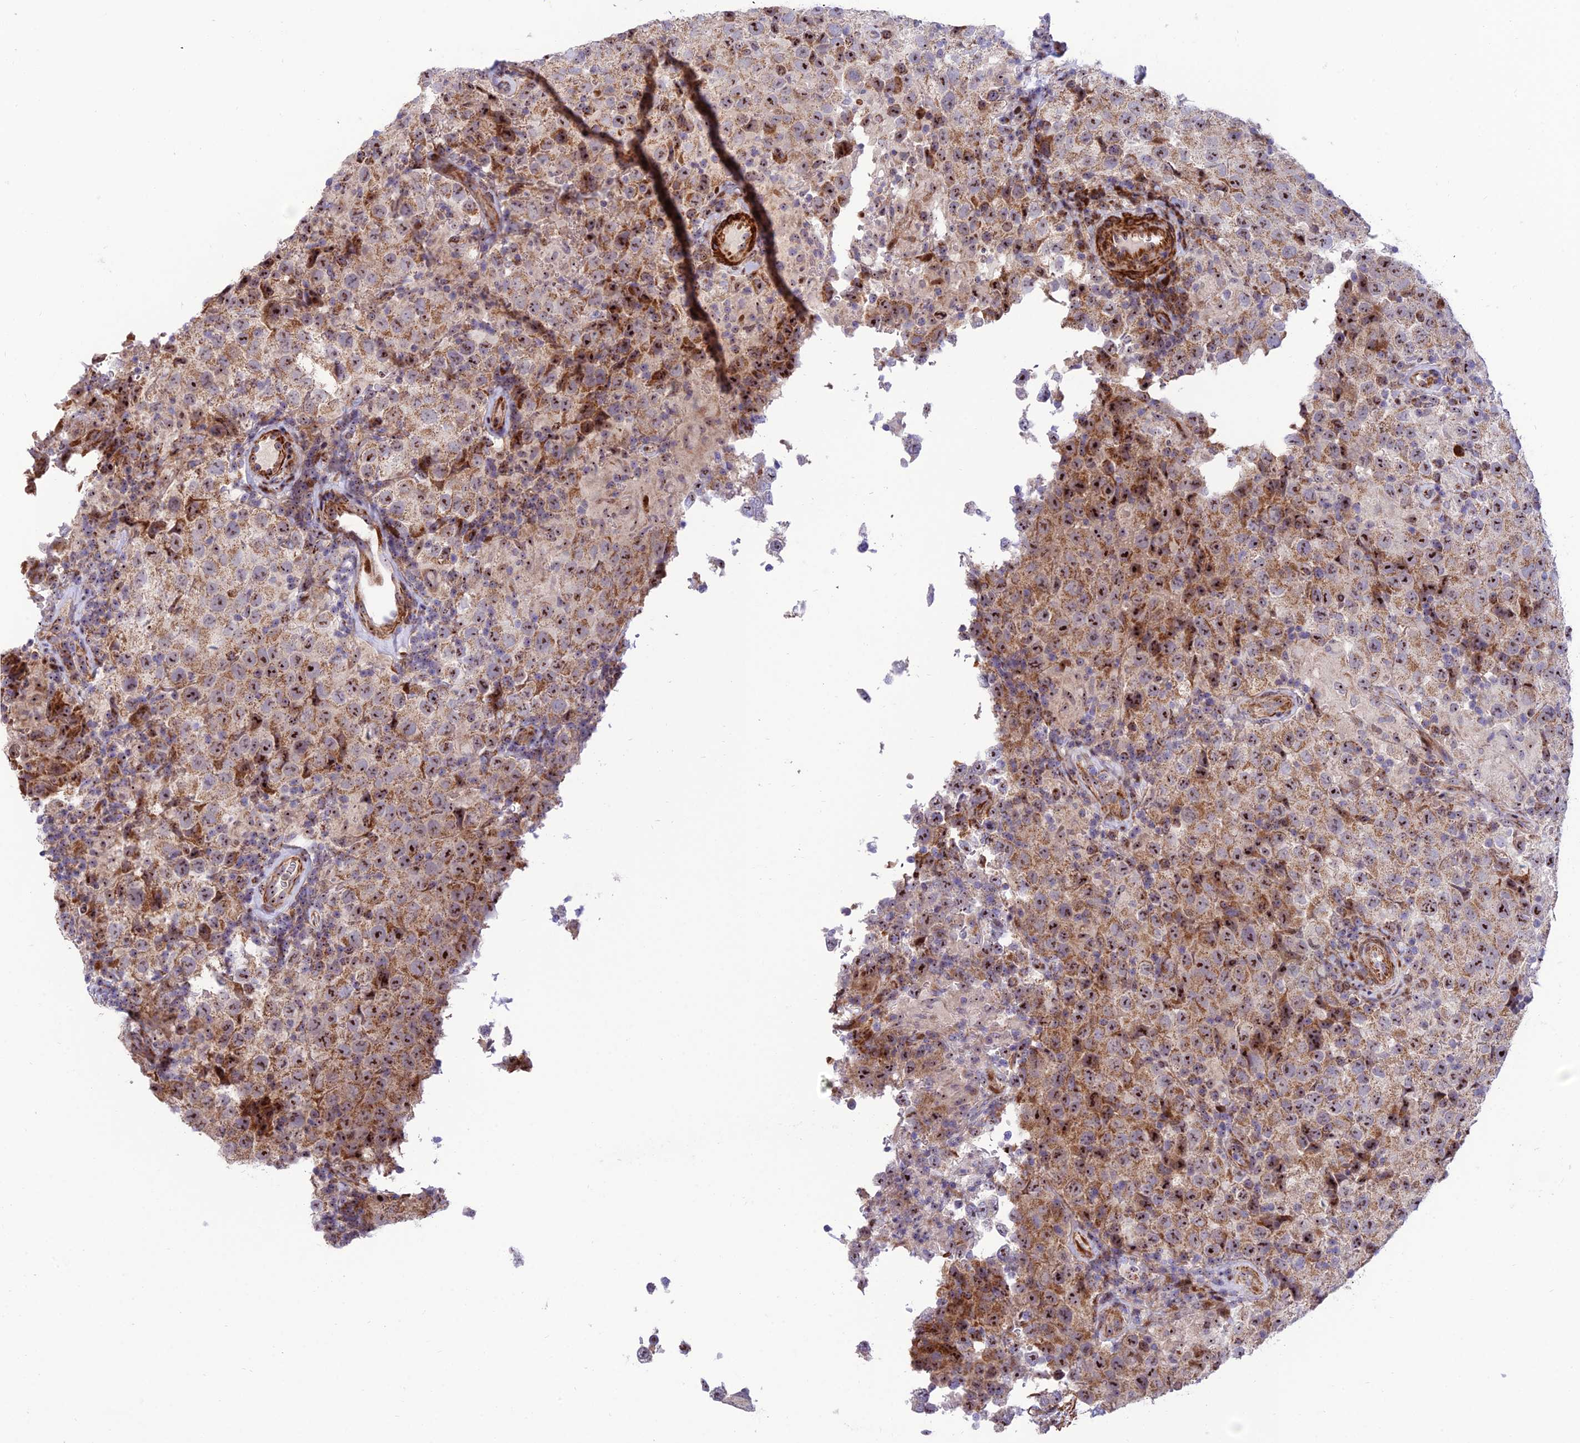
{"staining": {"intensity": "strong", "quantity": ">75%", "location": "cytoplasmic/membranous,nuclear"}, "tissue": "testis cancer", "cell_type": "Tumor cells", "image_type": "cancer", "snomed": [{"axis": "morphology", "description": "Seminoma, NOS"}, {"axis": "morphology", "description": "Carcinoma, Embryonal, NOS"}, {"axis": "topography", "description": "Testis"}], "caption": "DAB (3,3'-diaminobenzidine) immunohistochemical staining of human testis cancer (embryonal carcinoma) shows strong cytoplasmic/membranous and nuclear protein staining in approximately >75% of tumor cells.", "gene": "KBTBD7", "patient": {"sex": "male", "age": 41}}